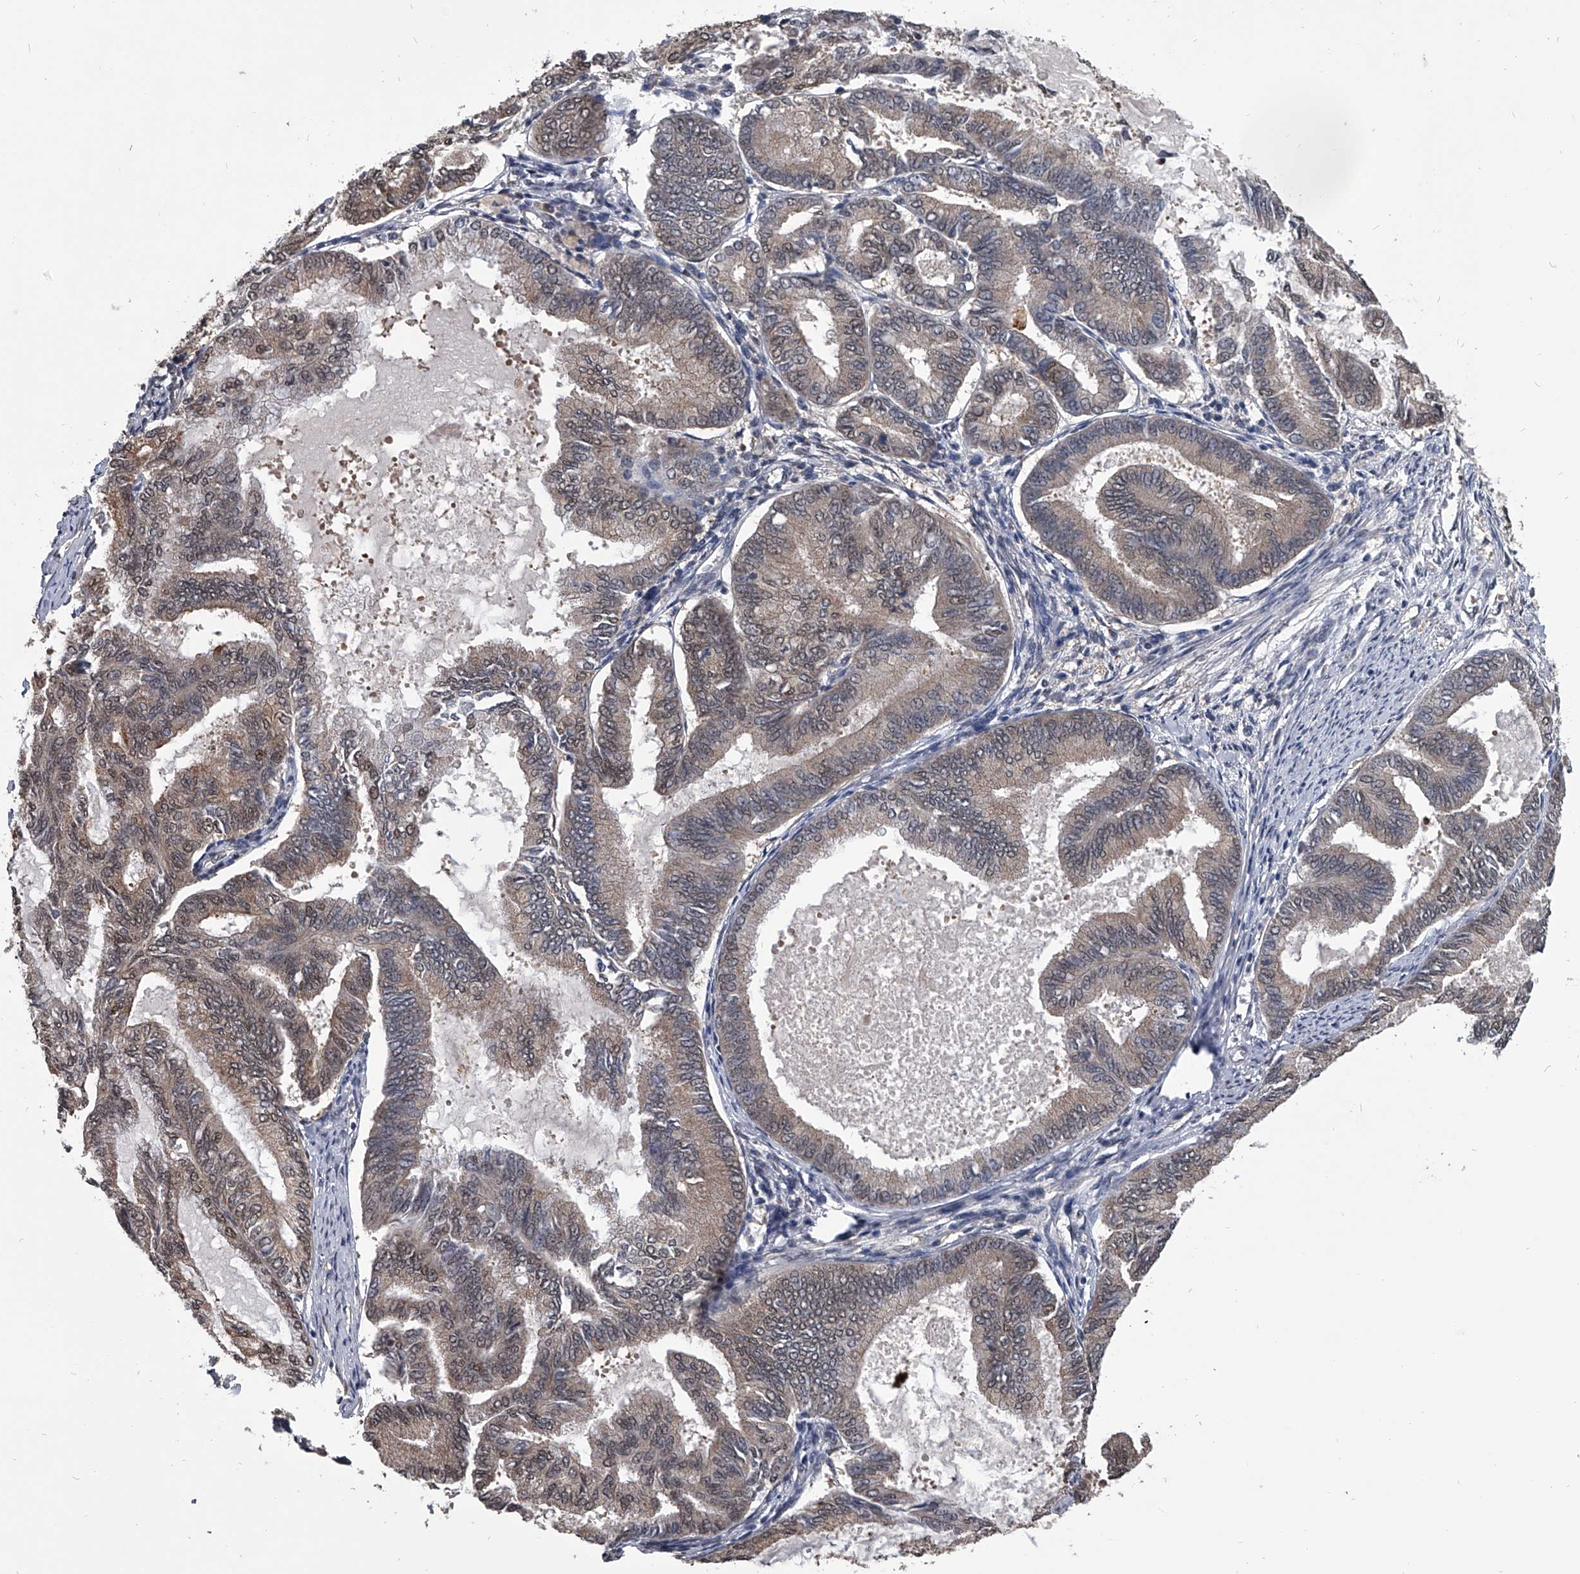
{"staining": {"intensity": "moderate", "quantity": ">75%", "location": "cytoplasmic/membranous,nuclear"}, "tissue": "endometrial cancer", "cell_type": "Tumor cells", "image_type": "cancer", "snomed": [{"axis": "morphology", "description": "Adenocarcinoma, NOS"}, {"axis": "topography", "description": "Endometrium"}], "caption": "Endometrial cancer was stained to show a protein in brown. There is medium levels of moderate cytoplasmic/membranous and nuclear staining in about >75% of tumor cells. (Stains: DAB (3,3'-diaminobenzidine) in brown, nuclei in blue, Microscopy: brightfield microscopy at high magnification).", "gene": "TSNAX", "patient": {"sex": "female", "age": 86}}